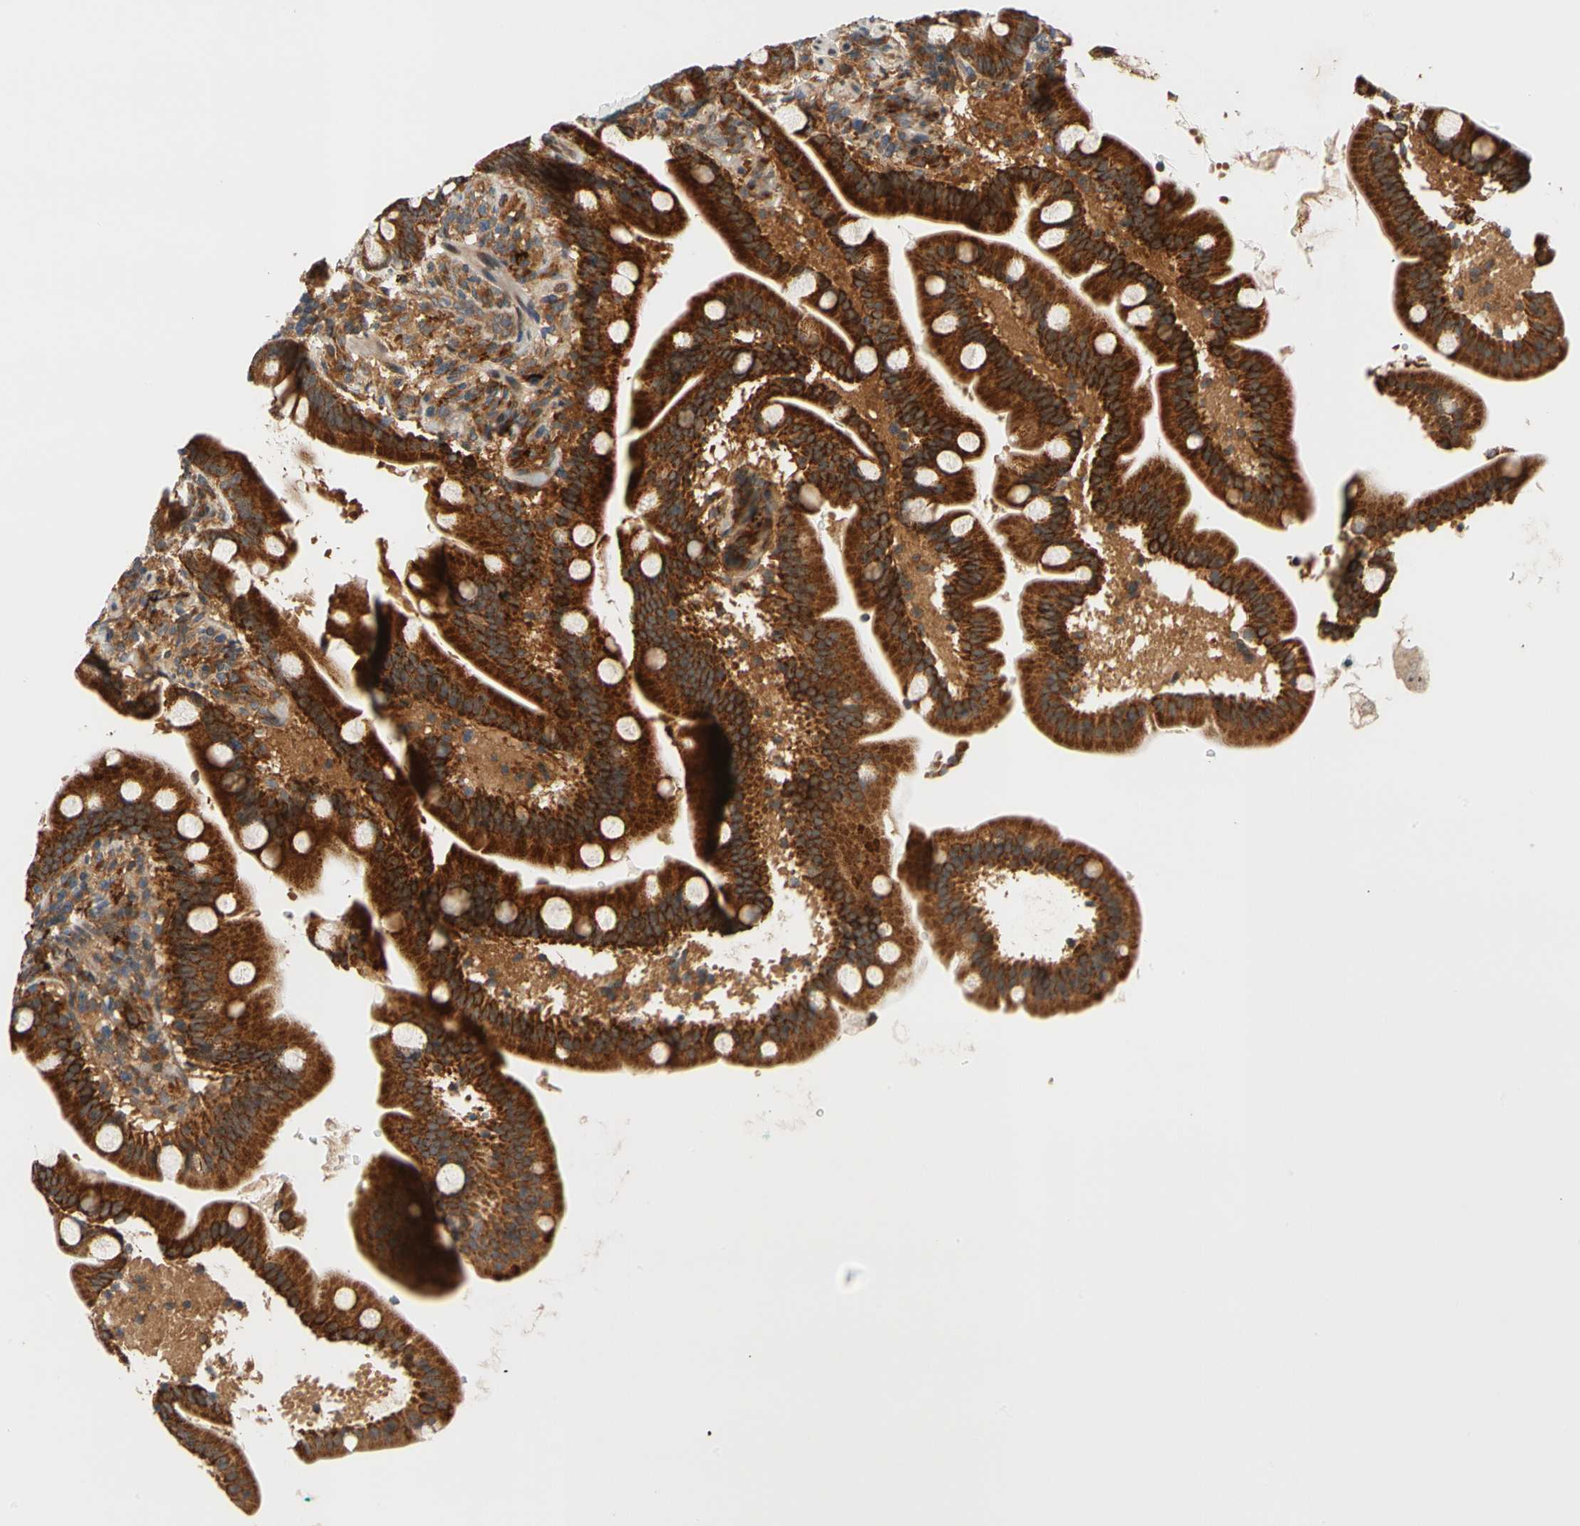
{"staining": {"intensity": "strong", "quantity": ">75%", "location": "cytoplasmic/membranous"}, "tissue": "duodenum", "cell_type": "Glandular cells", "image_type": "normal", "snomed": [{"axis": "morphology", "description": "Normal tissue, NOS"}, {"axis": "topography", "description": "Duodenum"}], "caption": "Immunohistochemistry photomicrograph of unremarkable duodenum stained for a protein (brown), which demonstrates high levels of strong cytoplasmic/membranous expression in approximately >75% of glandular cells.", "gene": "ANKHD1", "patient": {"sex": "male", "age": 54}}